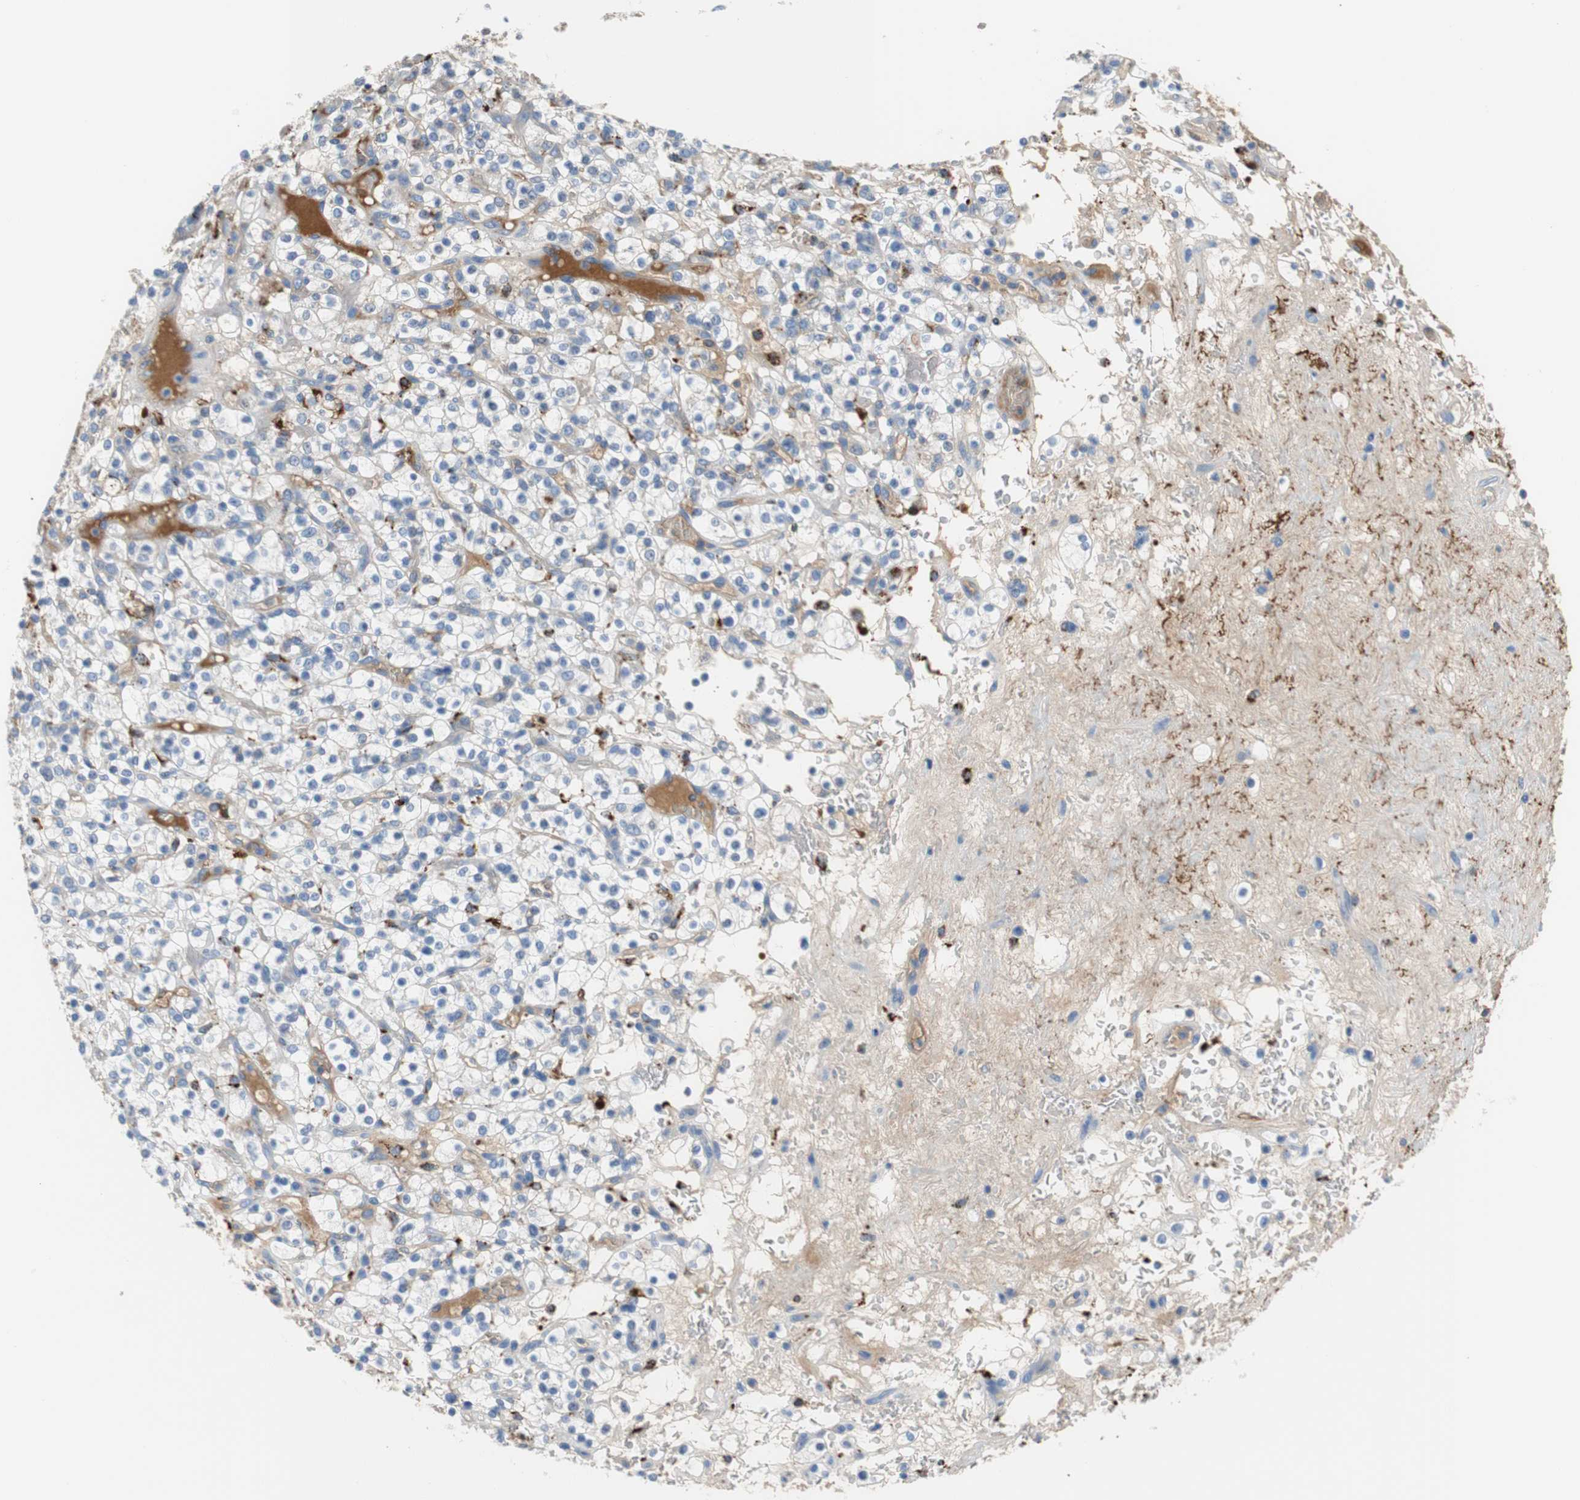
{"staining": {"intensity": "weak", "quantity": "<25%", "location": "cytoplasmic/membranous"}, "tissue": "renal cancer", "cell_type": "Tumor cells", "image_type": "cancer", "snomed": [{"axis": "morphology", "description": "Normal tissue, NOS"}, {"axis": "morphology", "description": "Adenocarcinoma, NOS"}, {"axis": "topography", "description": "Kidney"}], "caption": "An IHC image of renal cancer is shown. There is no staining in tumor cells of renal cancer.", "gene": "APCS", "patient": {"sex": "female", "age": 72}}